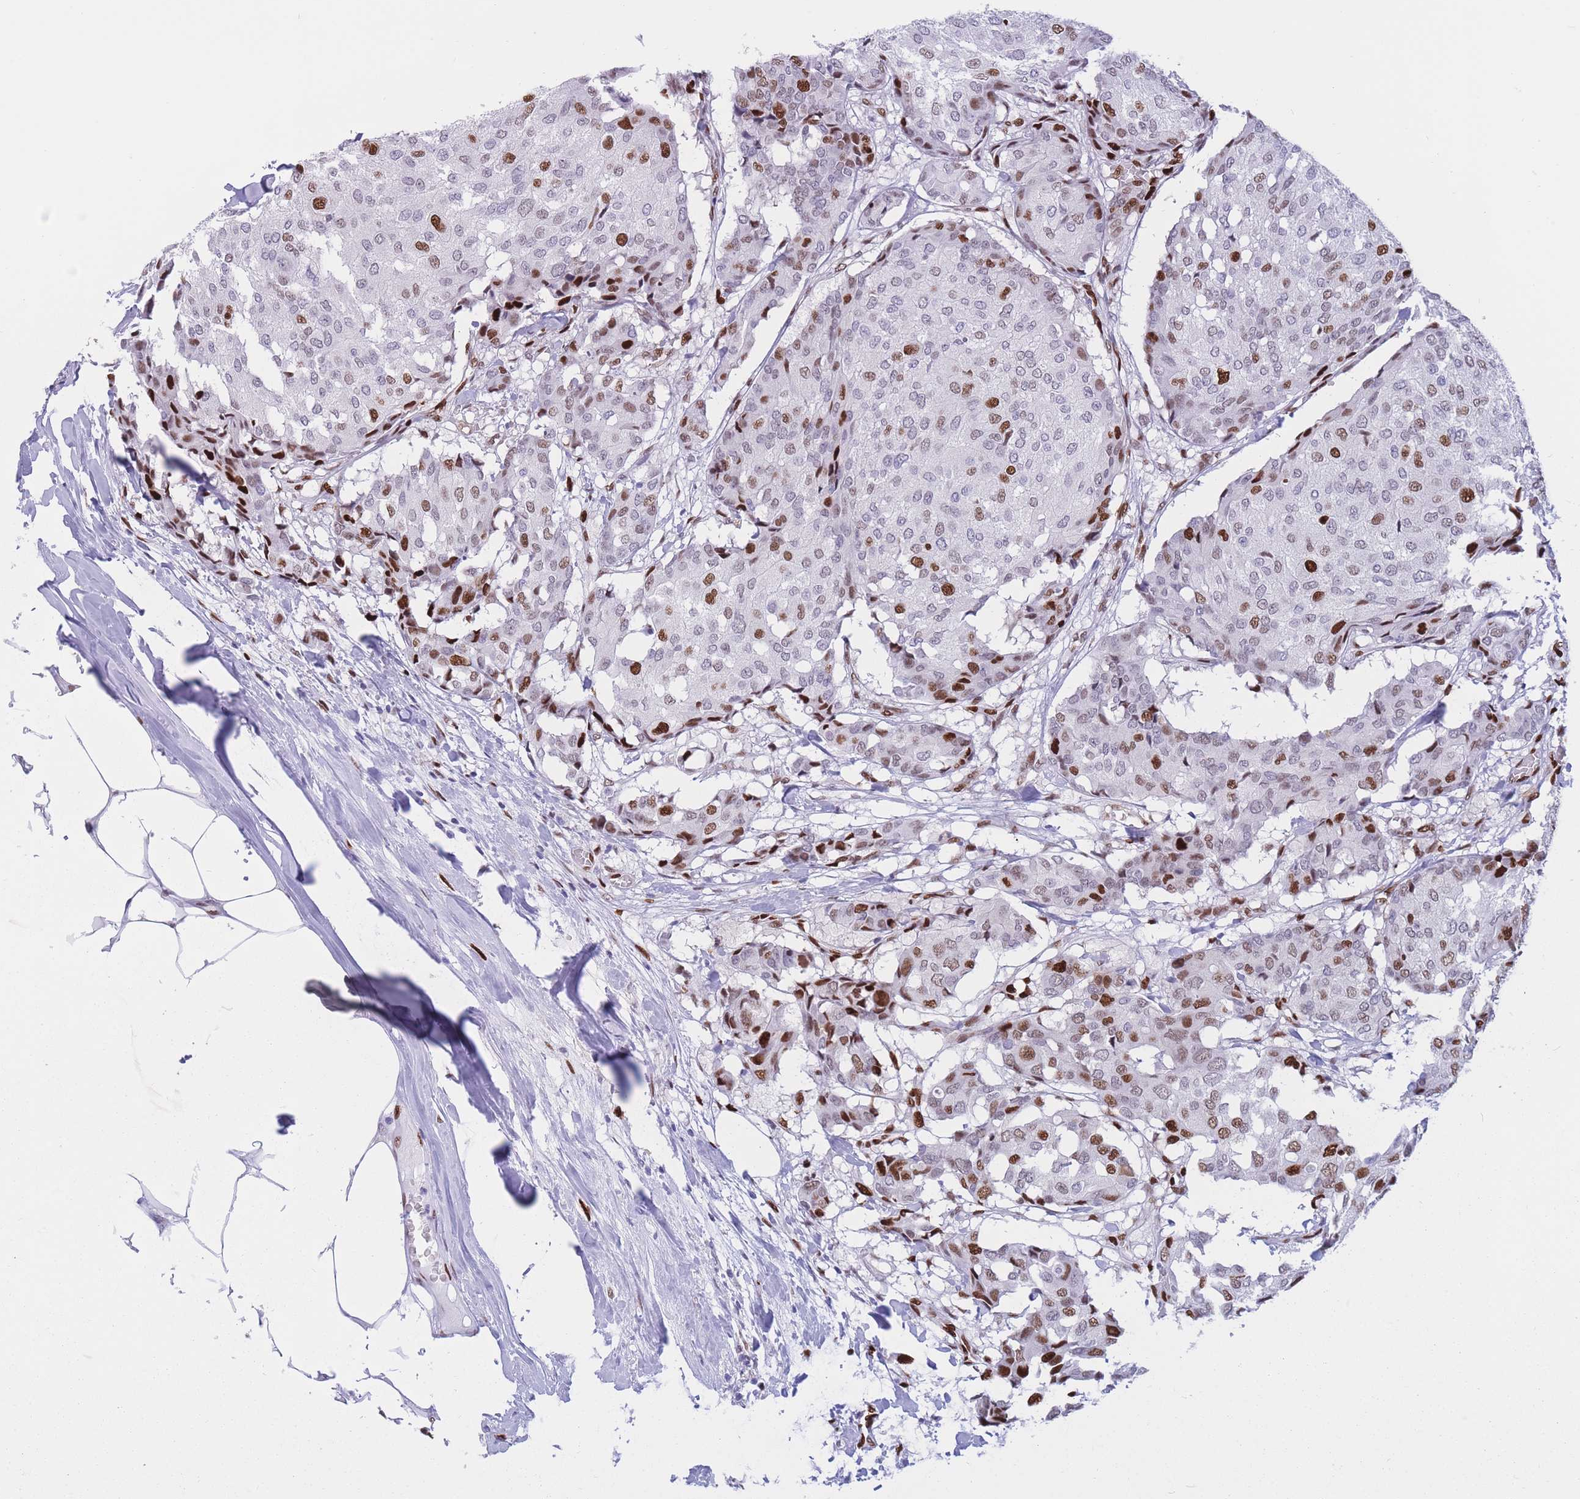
{"staining": {"intensity": "strong", "quantity": "25%-75%", "location": "nuclear"}, "tissue": "breast cancer", "cell_type": "Tumor cells", "image_type": "cancer", "snomed": [{"axis": "morphology", "description": "Duct carcinoma"}, {"axis": "topography", "description": "Breast"}], "caption": "IHC micrograph of human invasive ductal carcinoma (breast) stained for a protein (brown), which exhibits high levels of strong nuclear expression in approximately 25%-75% of tumor cells.", "gene": "NASP", "patient": {"sex": "female", "age": 75}}